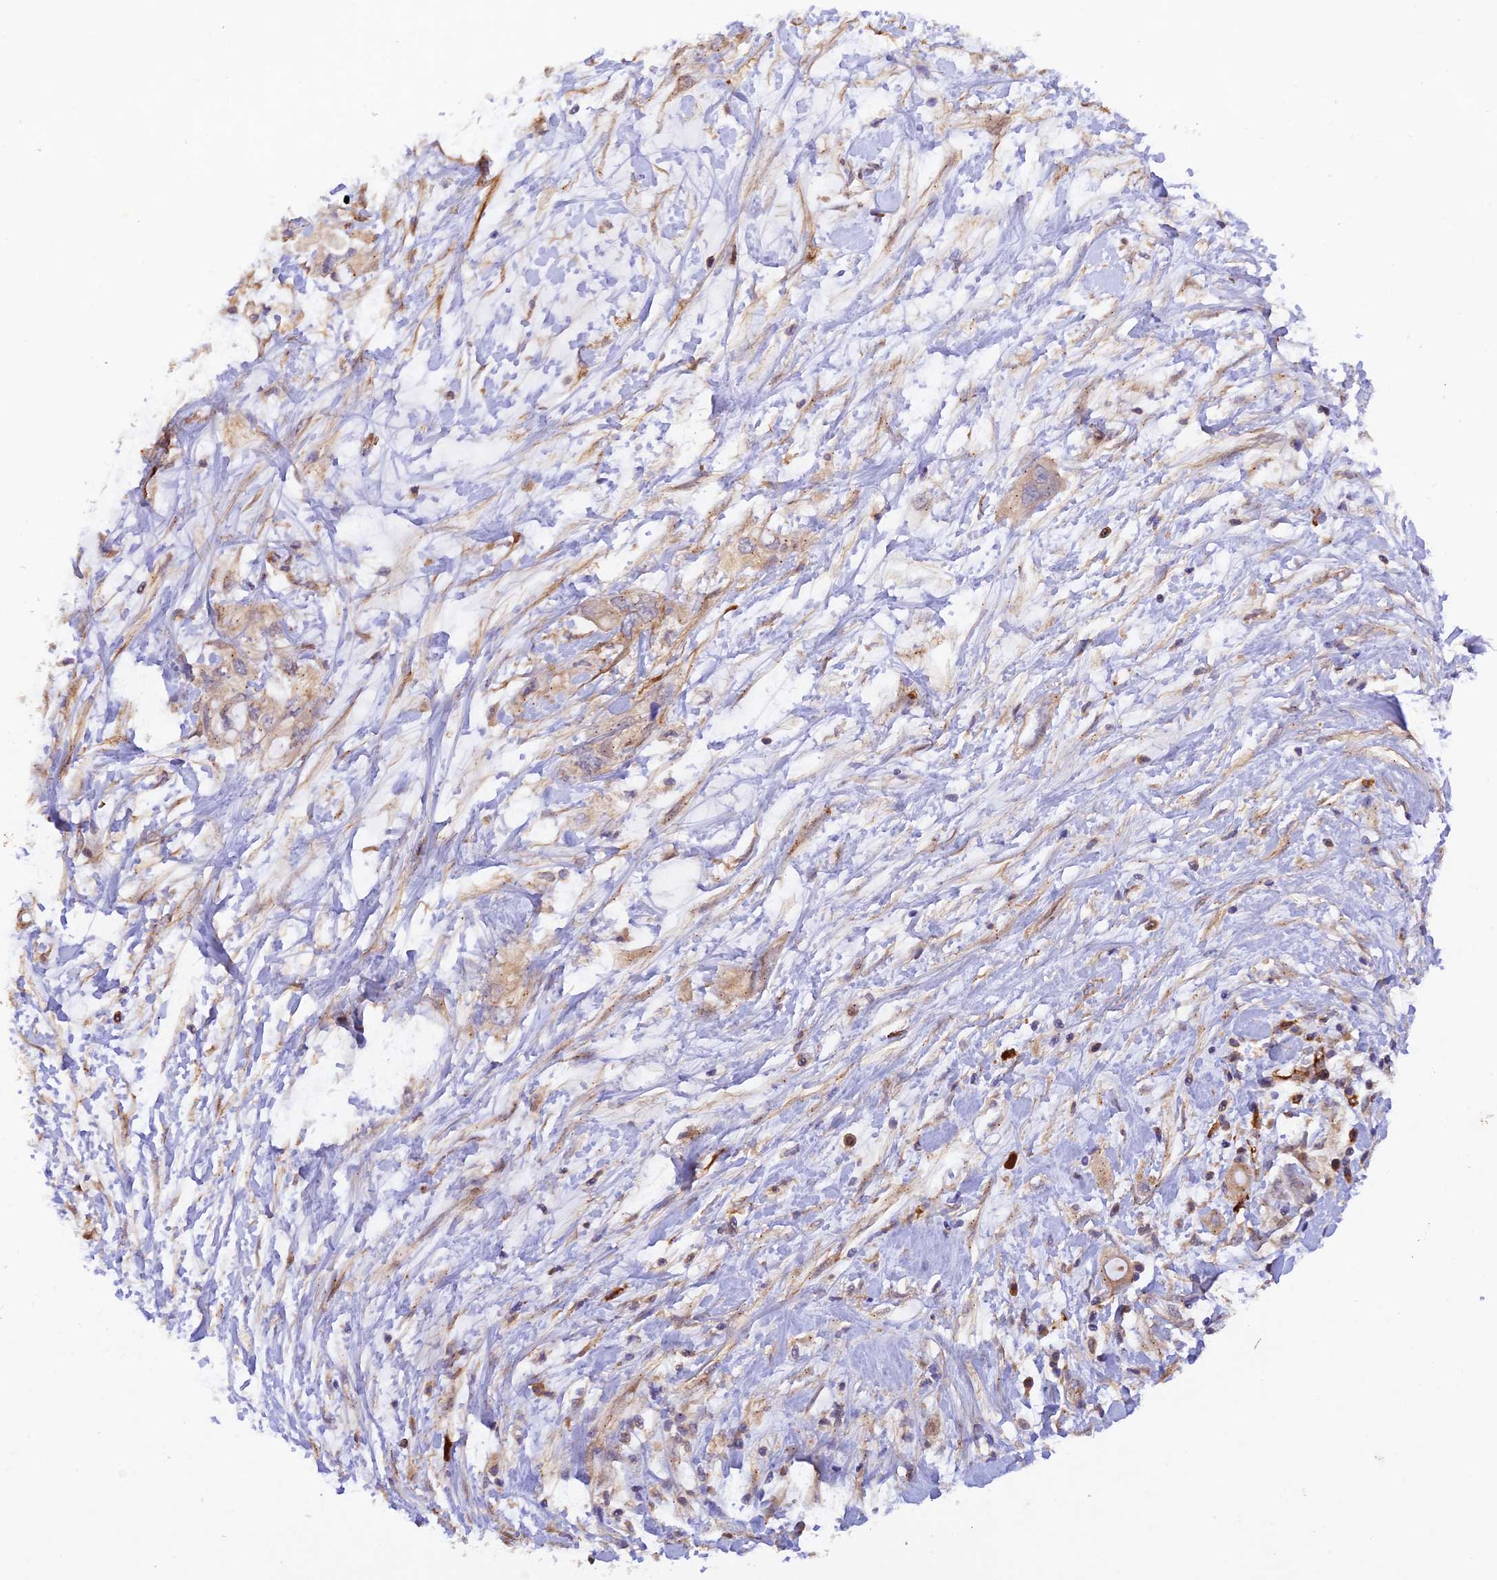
{"staining": {"intensity": "negative", "quantity": "none", "location": "none"}, "tissue": "pancreatic cancer", "cell_type": "Tumor cells", "image_type": "cancer", "snomed": [{"axis": "morphology", "description": "Inflammation, NOS"}, {"axis": "morphology", "description": "Adenocarcinoma, NOS"}, {"axis": "topography", "description": "Pancreas"}], "caption": "Histopathology image shows no significant protein positivity in tumor cells of pancreatic cancer.", "gene": "WDFY4", "patient": {"sex": "female", "age": 56}}